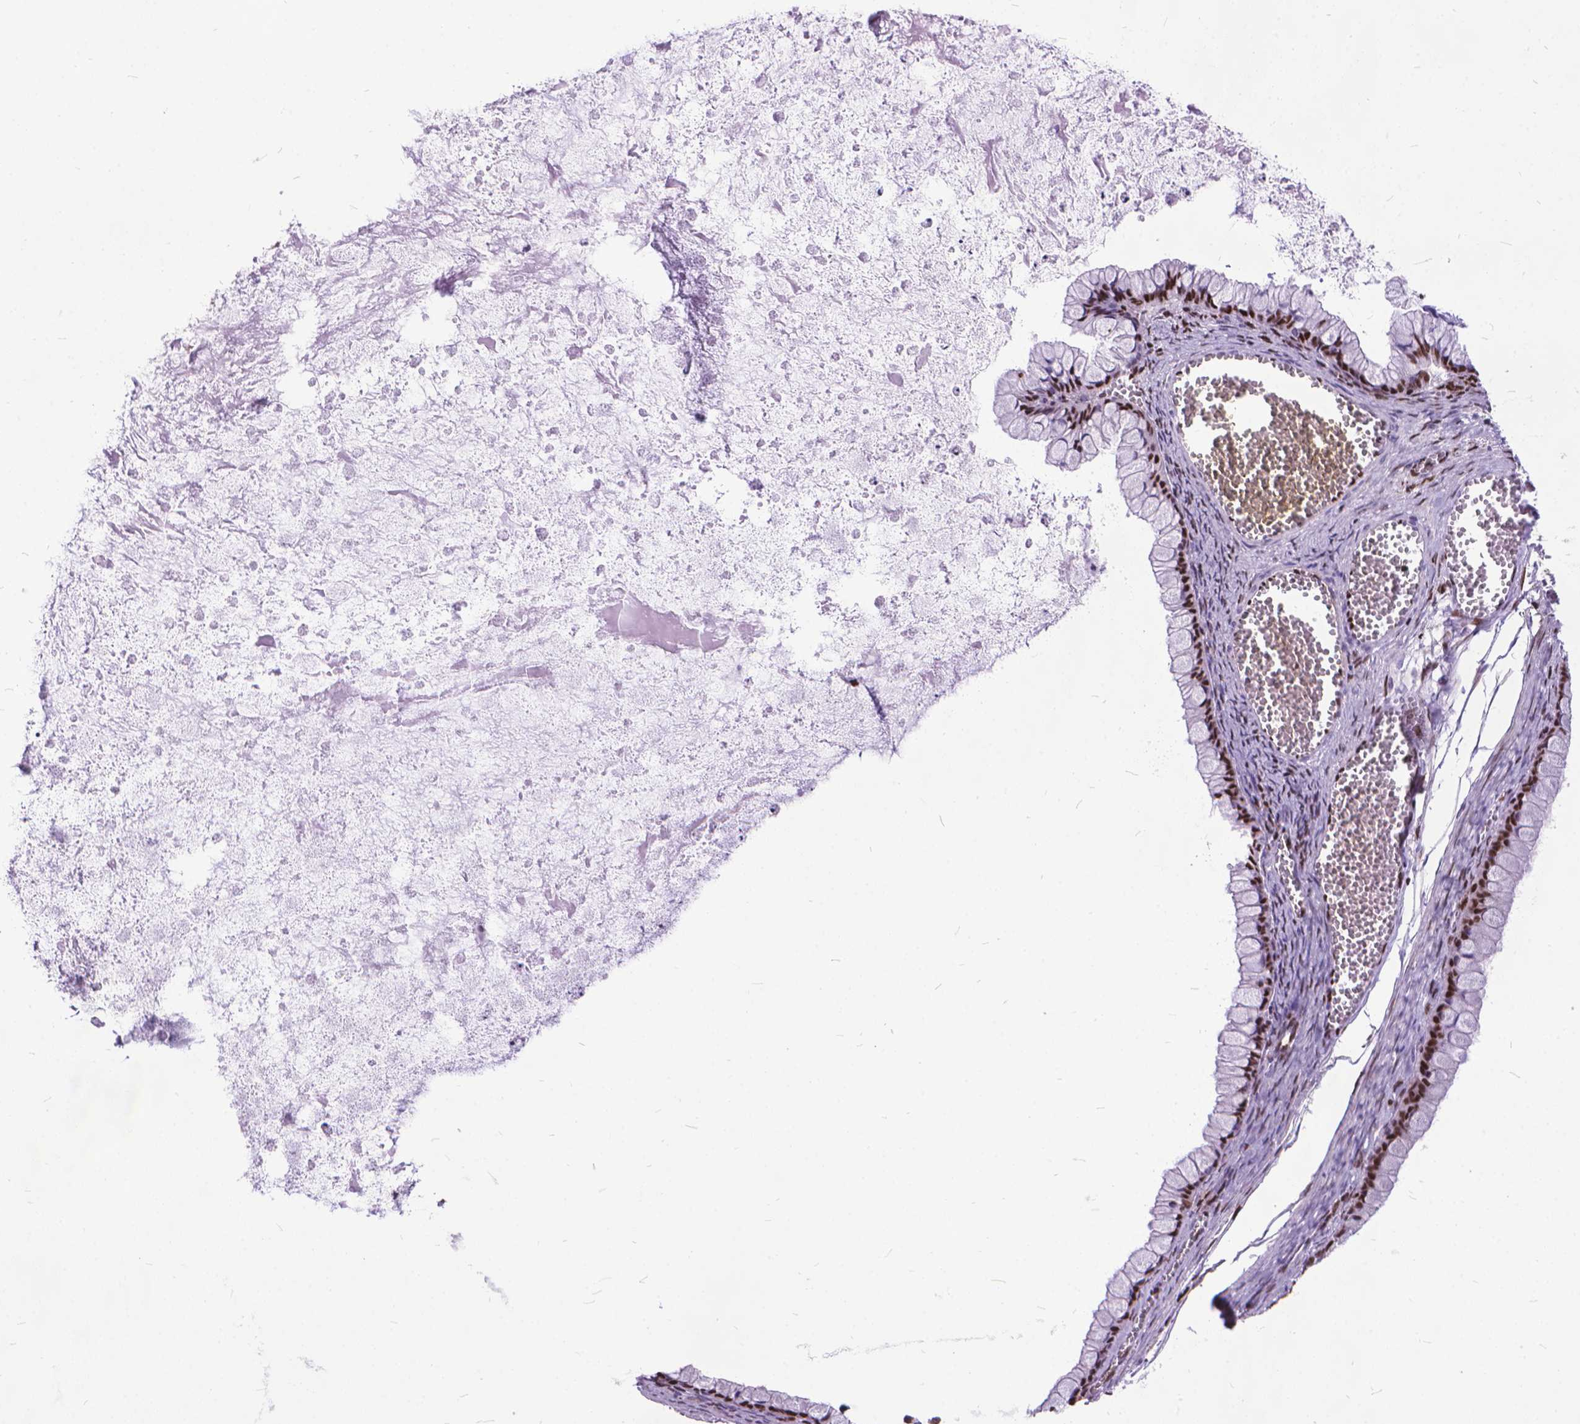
{"staining": {"intensity": "strong", "quantity": "25%-75%", "location": "nuclear"}, "tissue": "ovarian cancer", "cell_type": "Tumor cells", "image_type": "cancer", "snomed": [{"axis": "morphology", "description": "Cystadenocarcinoma, mucinous, NOS"}, {"axis": "topography", "description": "Ovary"}], "caption": "Approximately 25%-75% of tumor cells in human ovarian mucinous cystadenocarcinoma show strong nuclear protein staining as visualized by brown immunohistochemical staining.", "gene": "POLE4", "patient": {"sex": "female", "age": 67}}